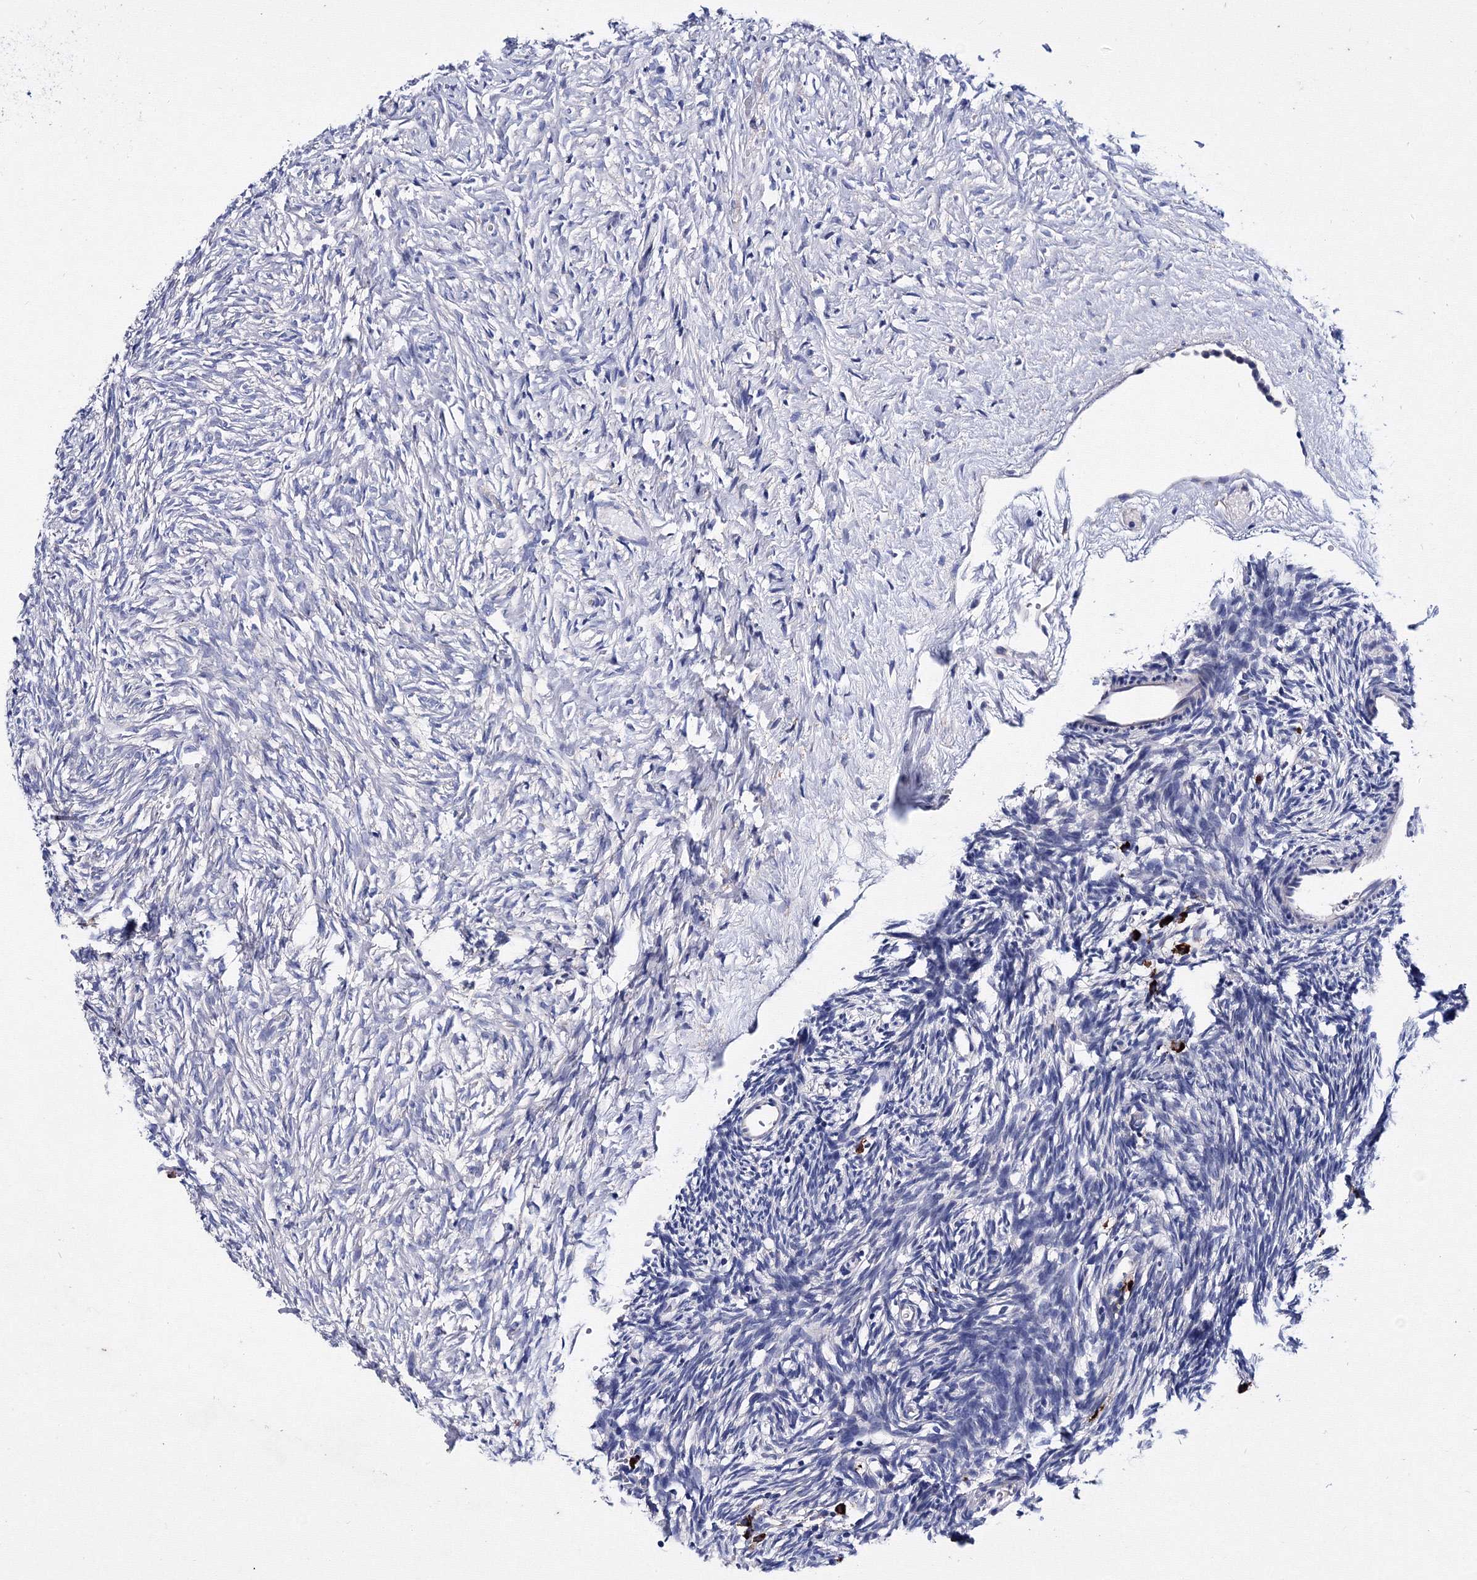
{"staining": {"intensity": "negative", "quantity": "none", "location": "none"}, "tissue": "ovary", "cell_type": "Follicle cells", "image_type": "normal", "snomed": [{"axis": "morphology", "description": "Normal tissue, NOS"}, {"axis": "topography", "description": "Ovary"}], "caption": "Protein analysis of unremarkable ovary displays no significant staining in follicle cells. (IHC, brightfield microscopy, high magnification).", "gene": "TRPM2", "patient": {"sex": "female", "age": 35}}